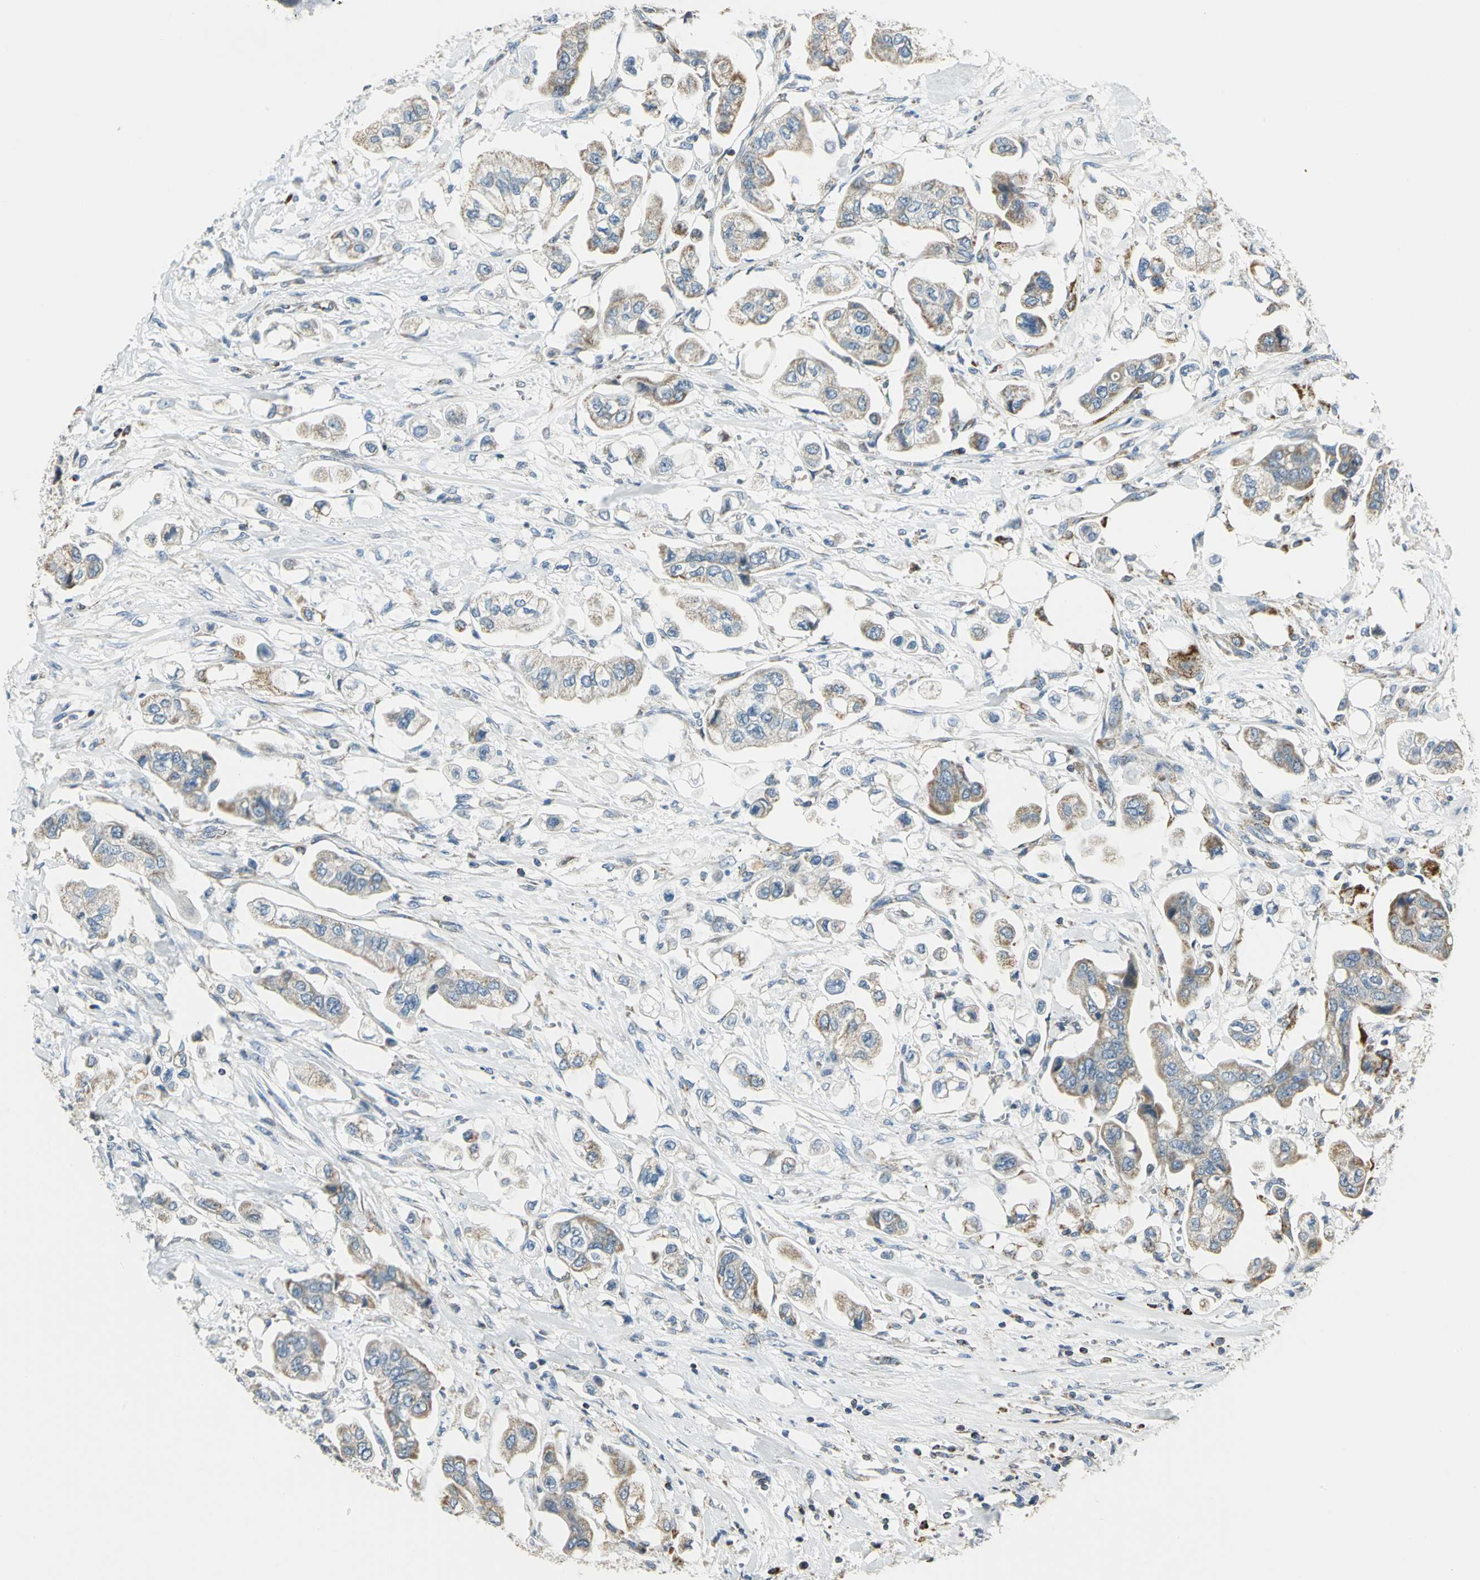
{"staining": {"intensity": "moderate", "quantity": "25%-75%", "location": "cytoplasmic/membranous"}, "tissue": "stomach cancer", "cell_type": "Tumor cells", "image_type": "cancer", "snomed": [{"axis": "morphology", "description": "Adenocarcinoma, NOS"}, {"axis": "topography", "description": "Stomach"}], "caption": "Immunohistochemical staining of stomach cancer shows medium levels of moderate cytoplasmic/membranous positivity in about 25%-75% of tumor cells.", "gene": "ACADM", "patient": {"sex": "male", "age": 62}}